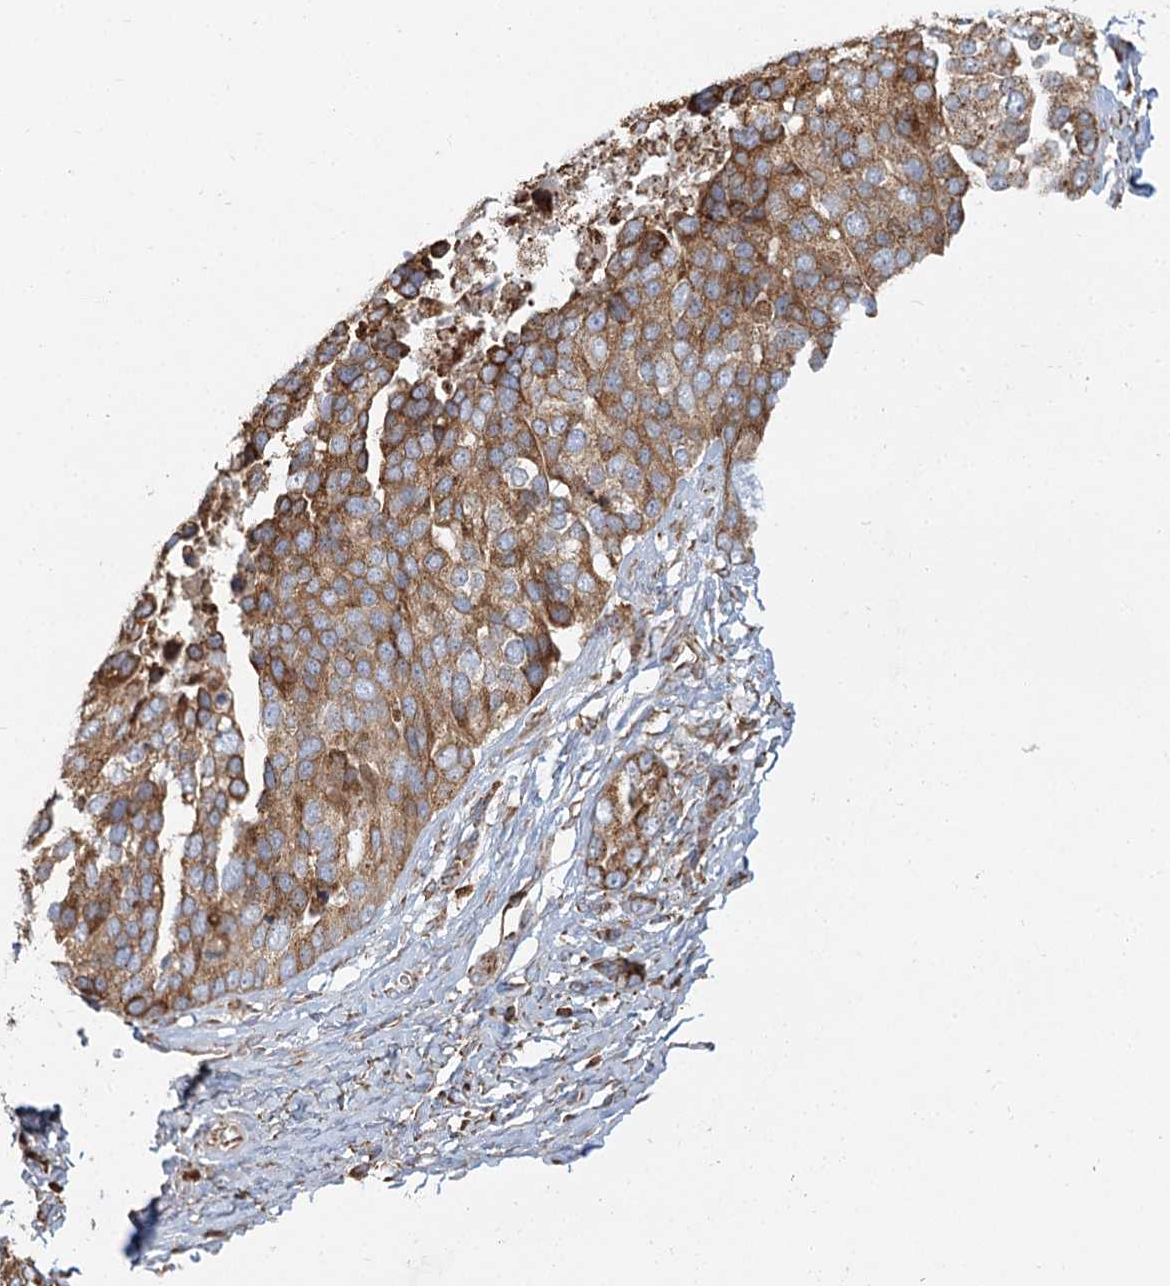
{"staining": {"intensity": "moderate", "quantity": ">75%", "location": "cytoplasmic/membranous"}, "tissue": "ovarian cancer", "cell_type": "Tumor cells", "image_type": "cancer", "snomed": [{"axis": "morphology", "description": "Cystadenocarcinoma, serous, NOS"}, {"axis": "topography", "description": "Ovary"}], "caption": "Immunohistochemistry (IHC) micrograph of neoplastic tissue: serous cystadenocarcinoma (ovarian) stained using immunohistochemistry (IHC) demonstrates medium levels of moderate protein expression localized specifically in the cytoplasmic/membranous of tumor cells, appearing as a cytoplasmic/membranous brown color.", "gene": "TAS1R1", "patient": {"sex": "female", "age": 44}}